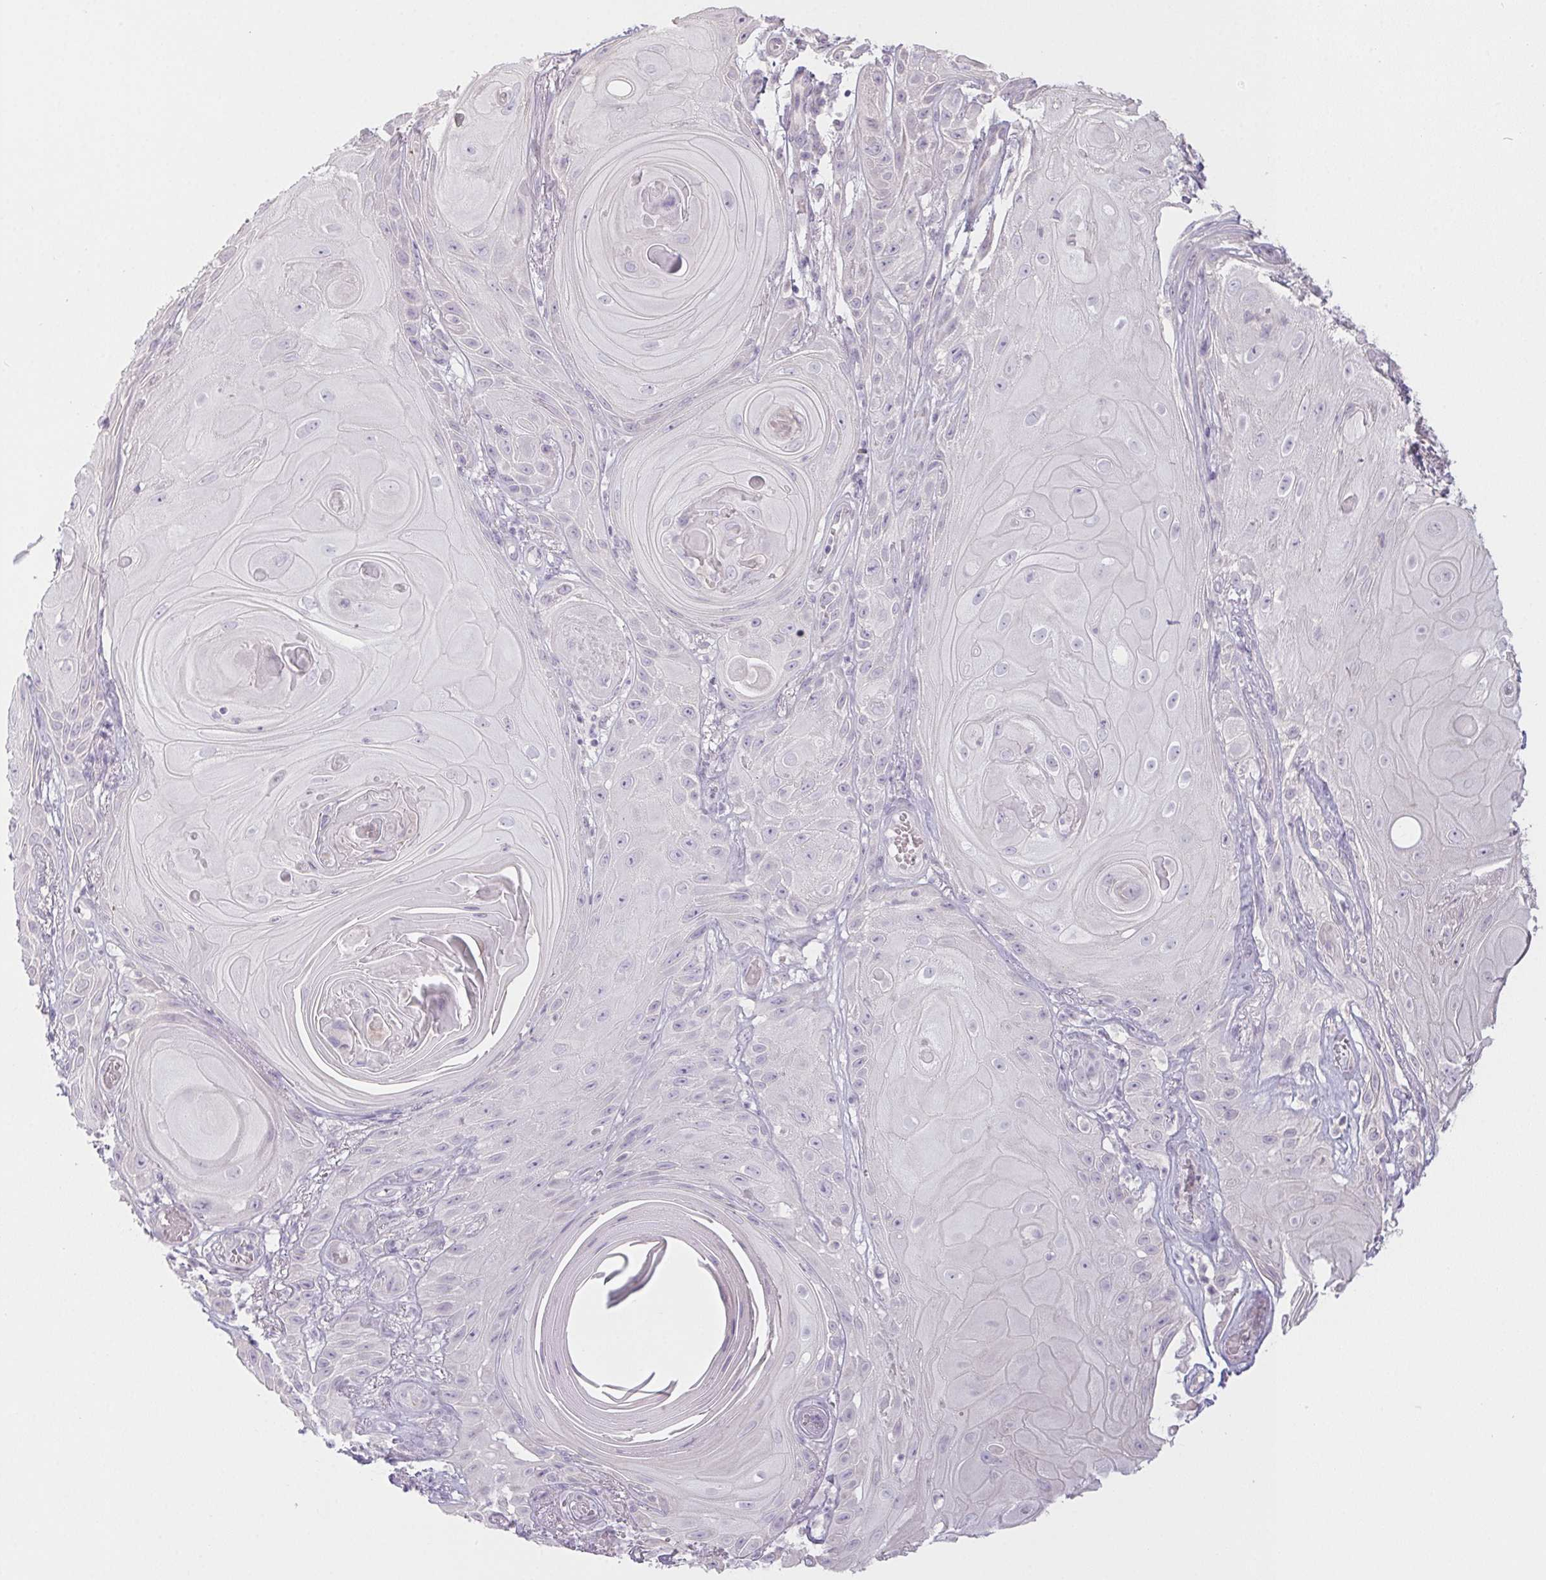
{"staining": {"intensity": "negative", "quantity": "none", "location": "none"}, "tissue": "skin cancer", "cell_type": "Tumor cells", "image_type": "cancer", "snomed": [{"axis": "morphology", "description": "Squamous cell carcinoma, NOS"}, {"axis": "topography", "description": "Skin"}], "caption": "IHC of human skin cancer reveals no expression in tumor cells.", "gene": "CTCFL", "patient": {"sex": "male", "age": 62}}